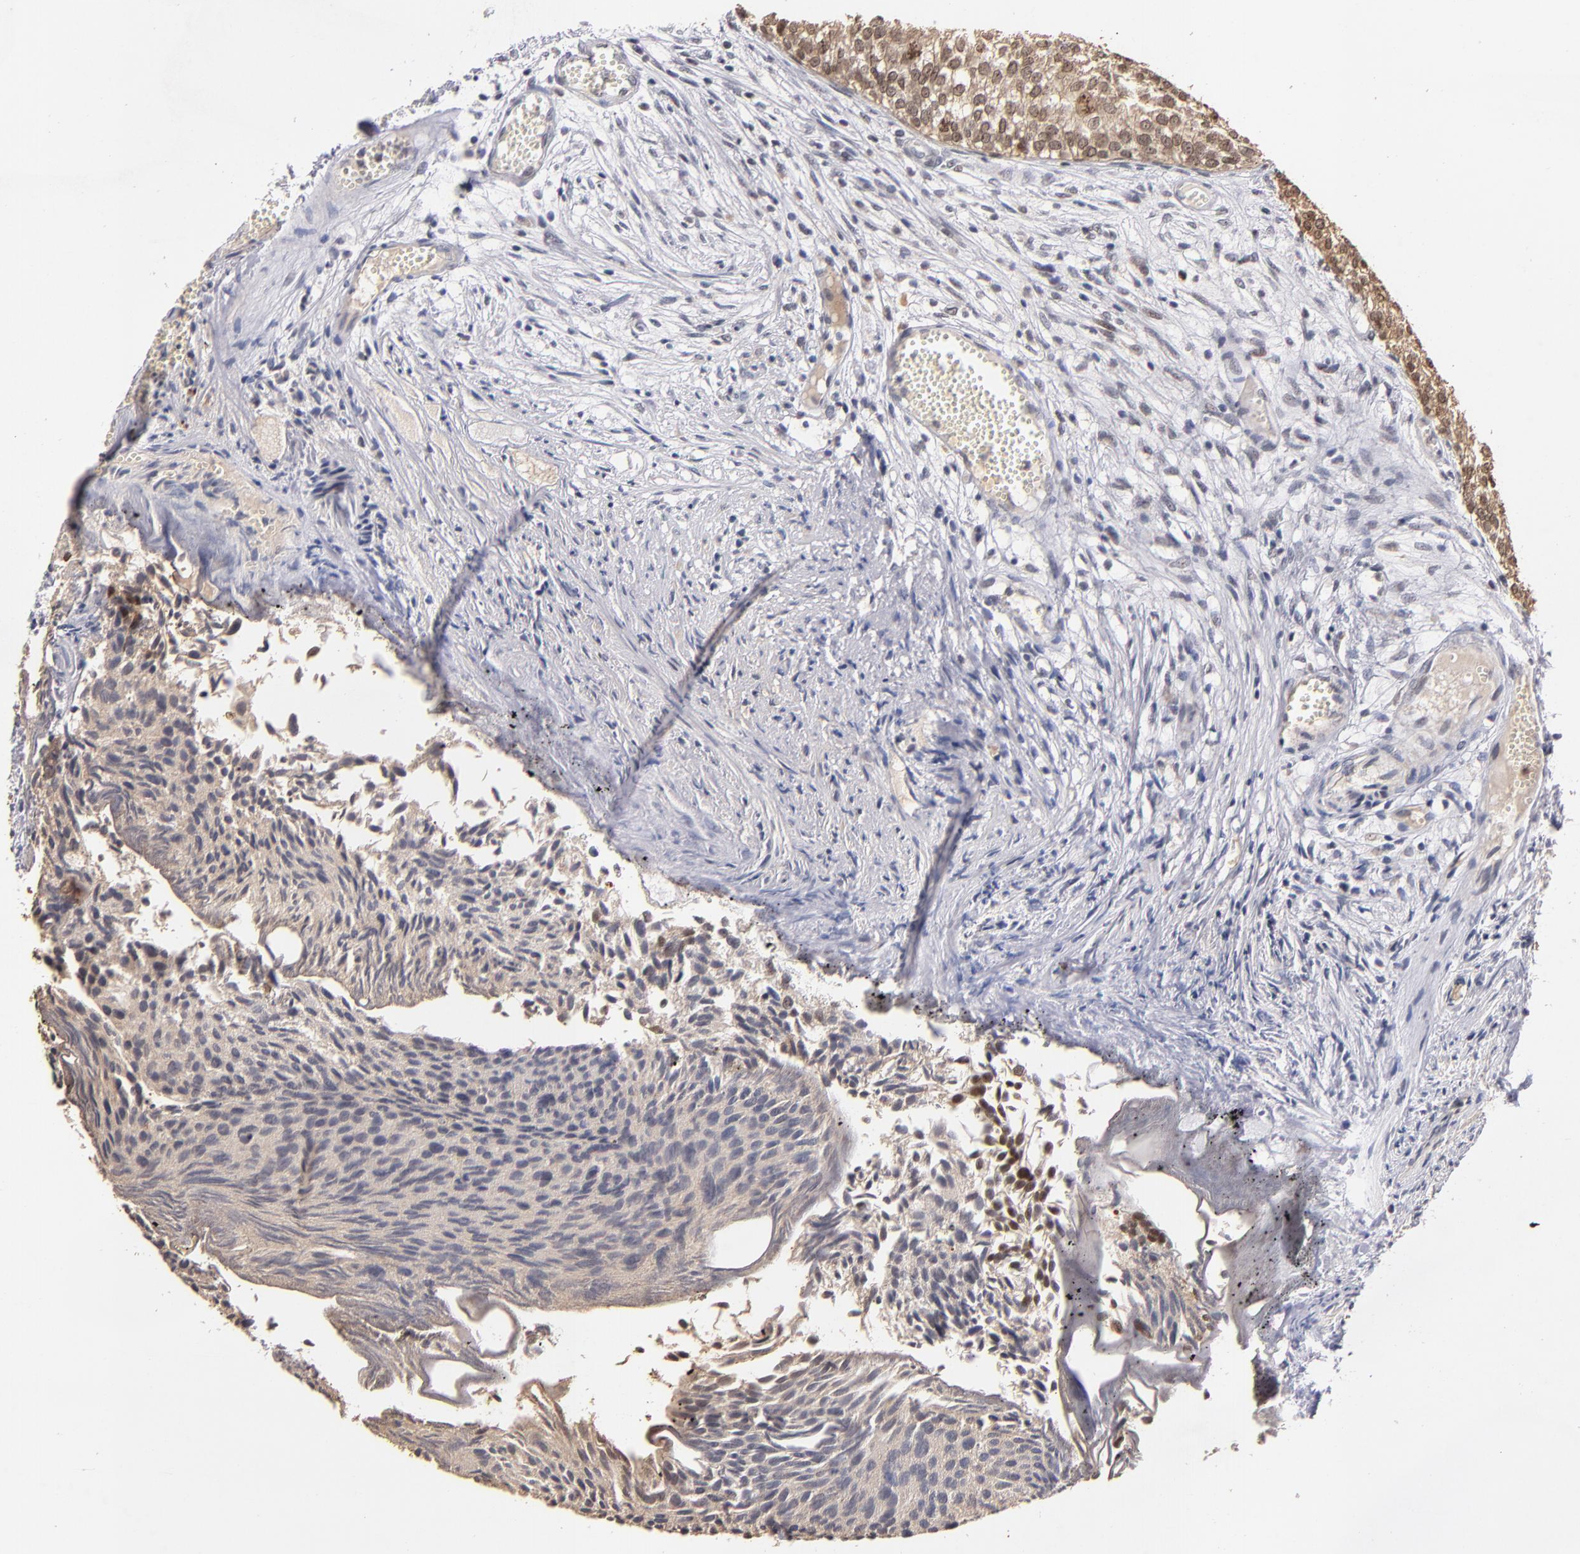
{"staining": {"intensity": "moderate", "quantity": ">75%", "location": "cytoplasmic/membranous,nuclear"}, "tissue": "urothelial cancer", "cell_type": "Tumor cells", "image_type": "cancer", "snomed": [{"axis": "morphology", "description": "Urothelial carcinoma, Low grade"}, {"axis": "topography", "description": "Urinary bladder"}], "caption": "A medium amount of moderate cytoplasmic/membranous and nuclear staining is present in approximately >75% of tumor cells in urothelial cancer tissue.", "gene": "PCNX4", "patient": {"sex": "male", "age": 84}}